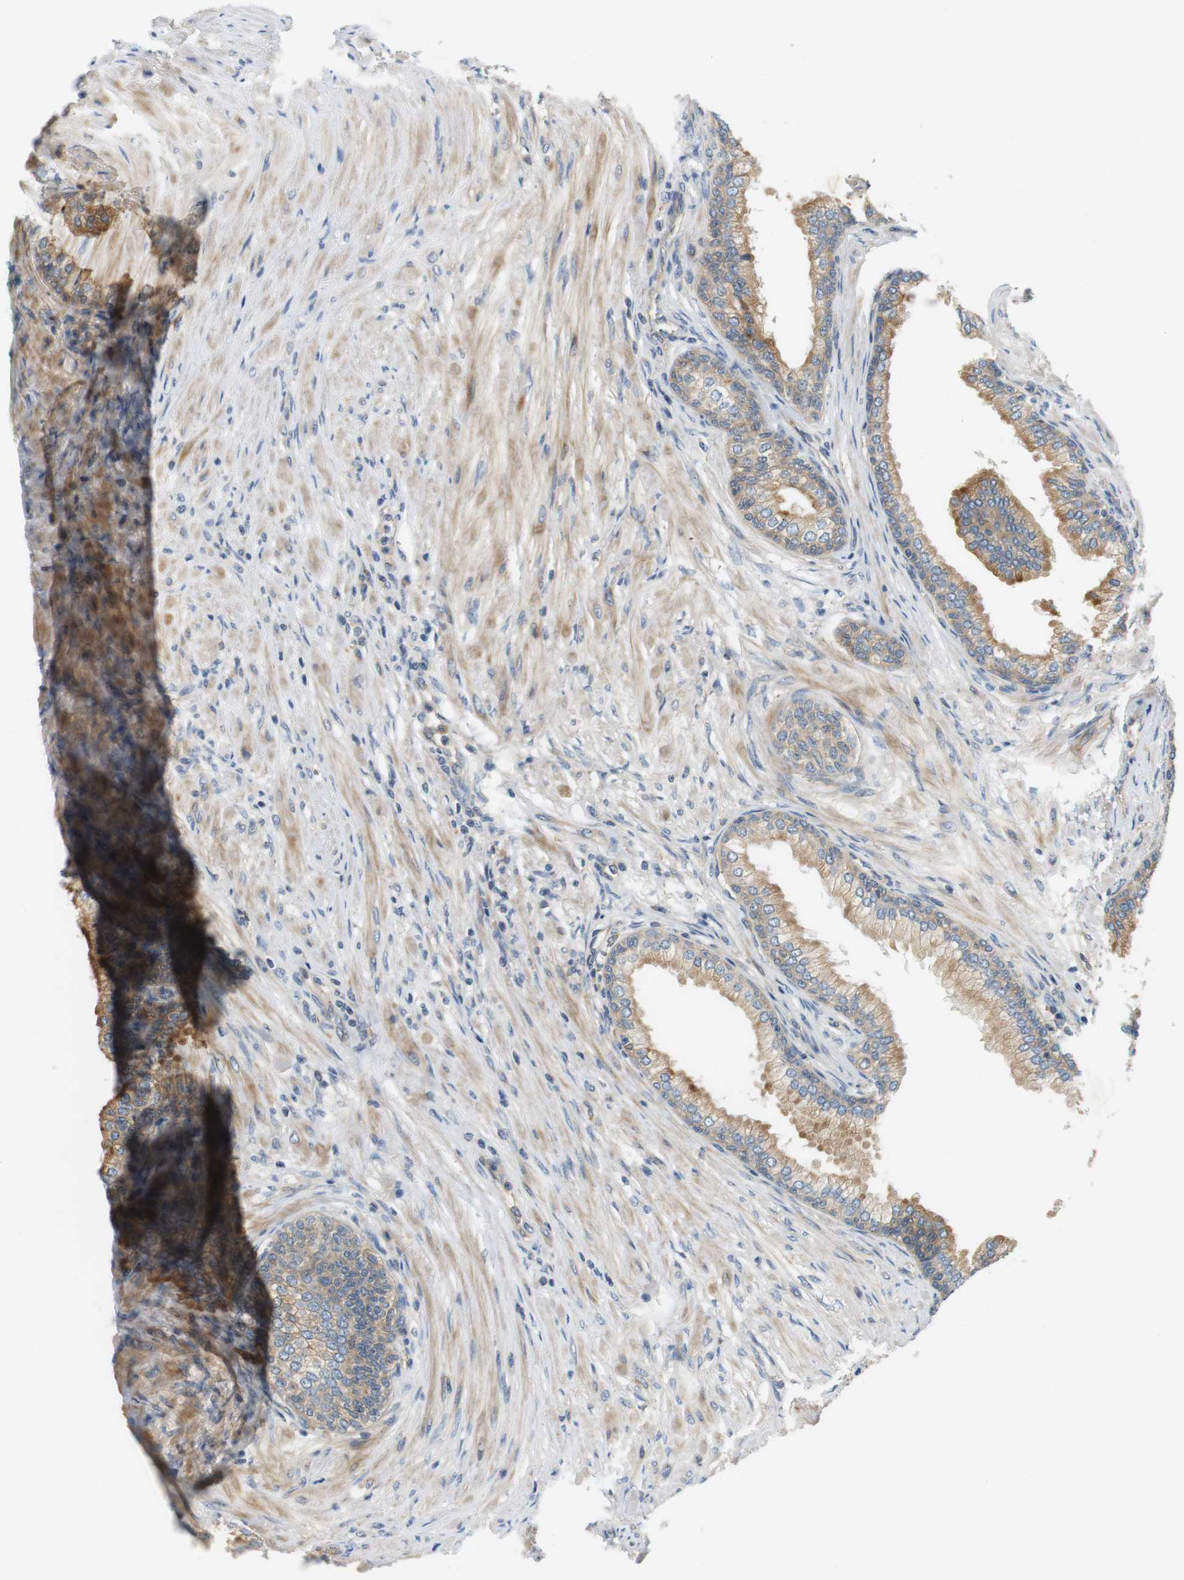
{"staining": {"intensity": "moderate", "quantity": ">75%", "location": "cytoplasmic/membranous"}, "tissue": "prostate", "cell_type": "Glandular cells", "image_type": "normal", "snomed": [{"axis": "morphology", "description": "Normal tissue, NOS"}, {"axis": "morphology", "description": "Urothelial carcinoma, Low grade"}, {"axis": "topography", "description": "Urinary bladder"}, {"axis": "topography", "description": "Prostate"}], "caption": "Brown immunohistochemical staining in benign prostate shows moderate cytoplasmic/membranous staining in approximately >75% of glandular cells.", "gene": "SH3GLB1", "patient": {"sex": "male", "age": 60}}